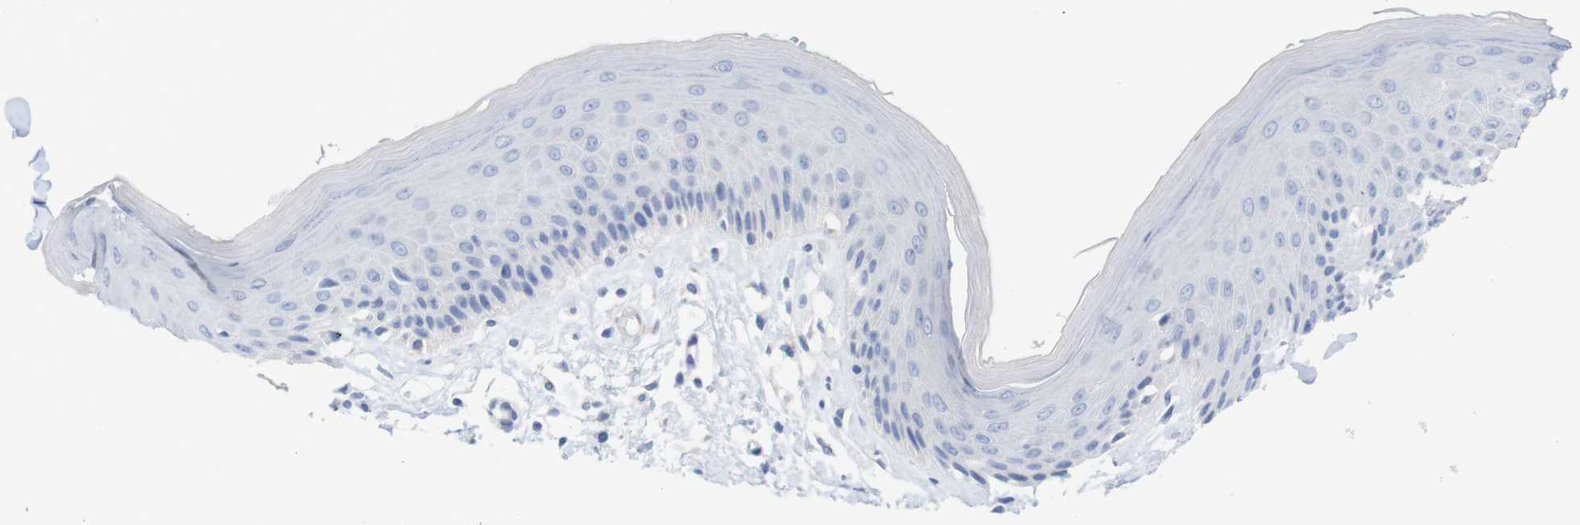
{"staining": {"intensity": "weak", "quantity": "<25%", "location": "nuclear"}, "tissue": "skin", "cell_type": "Epidermal cells", "image_type": "normal", "snomed": [{"axis": "morphology", "description": "Normal tissue, NOS"}, {"axis": "topography", "description": "Vulva"}], "caption": "A high-resolution photomicrograph shows immunohistochemistry staining of benign skin, which displays no significant expression in epidermal cells.", "gene": "PNMA1", "patient": {"sex": "female", "age": 73}}